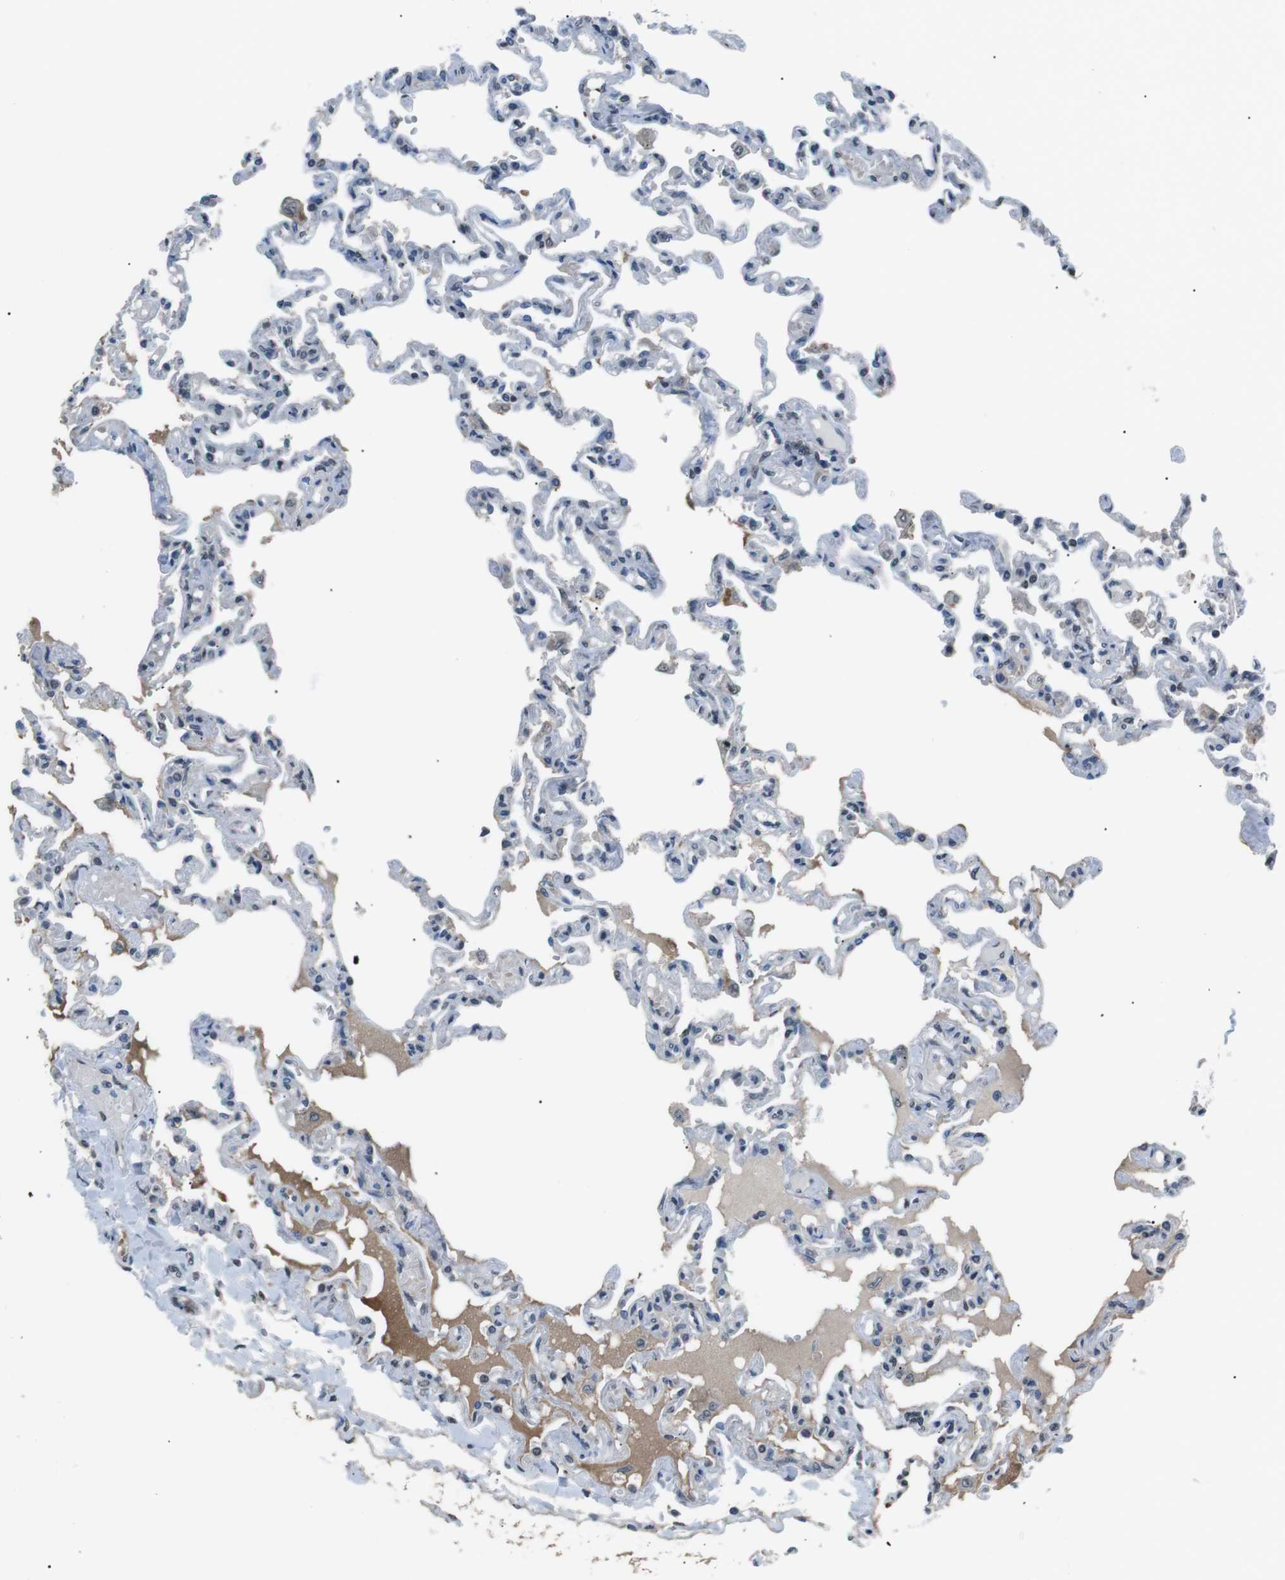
{"staining": {"intensity": "negative", "quantity": "none", "location": "none"}, "tissue": "lung", "cell_type": "Alveolar cells", "image_type": "normal", "snomed": [{"axis": "morphology", "description": "Normal tissue, NOS"}, {"axis": "topography", "description": "Lung"}], "caption": "A high-resolution micrograph shows immunohistochemistry staining of benign lung, which reveals no significant expression in alveolar cells.", "gene": "SRPK2", "patient": {"sex": "male", "age": 21}}